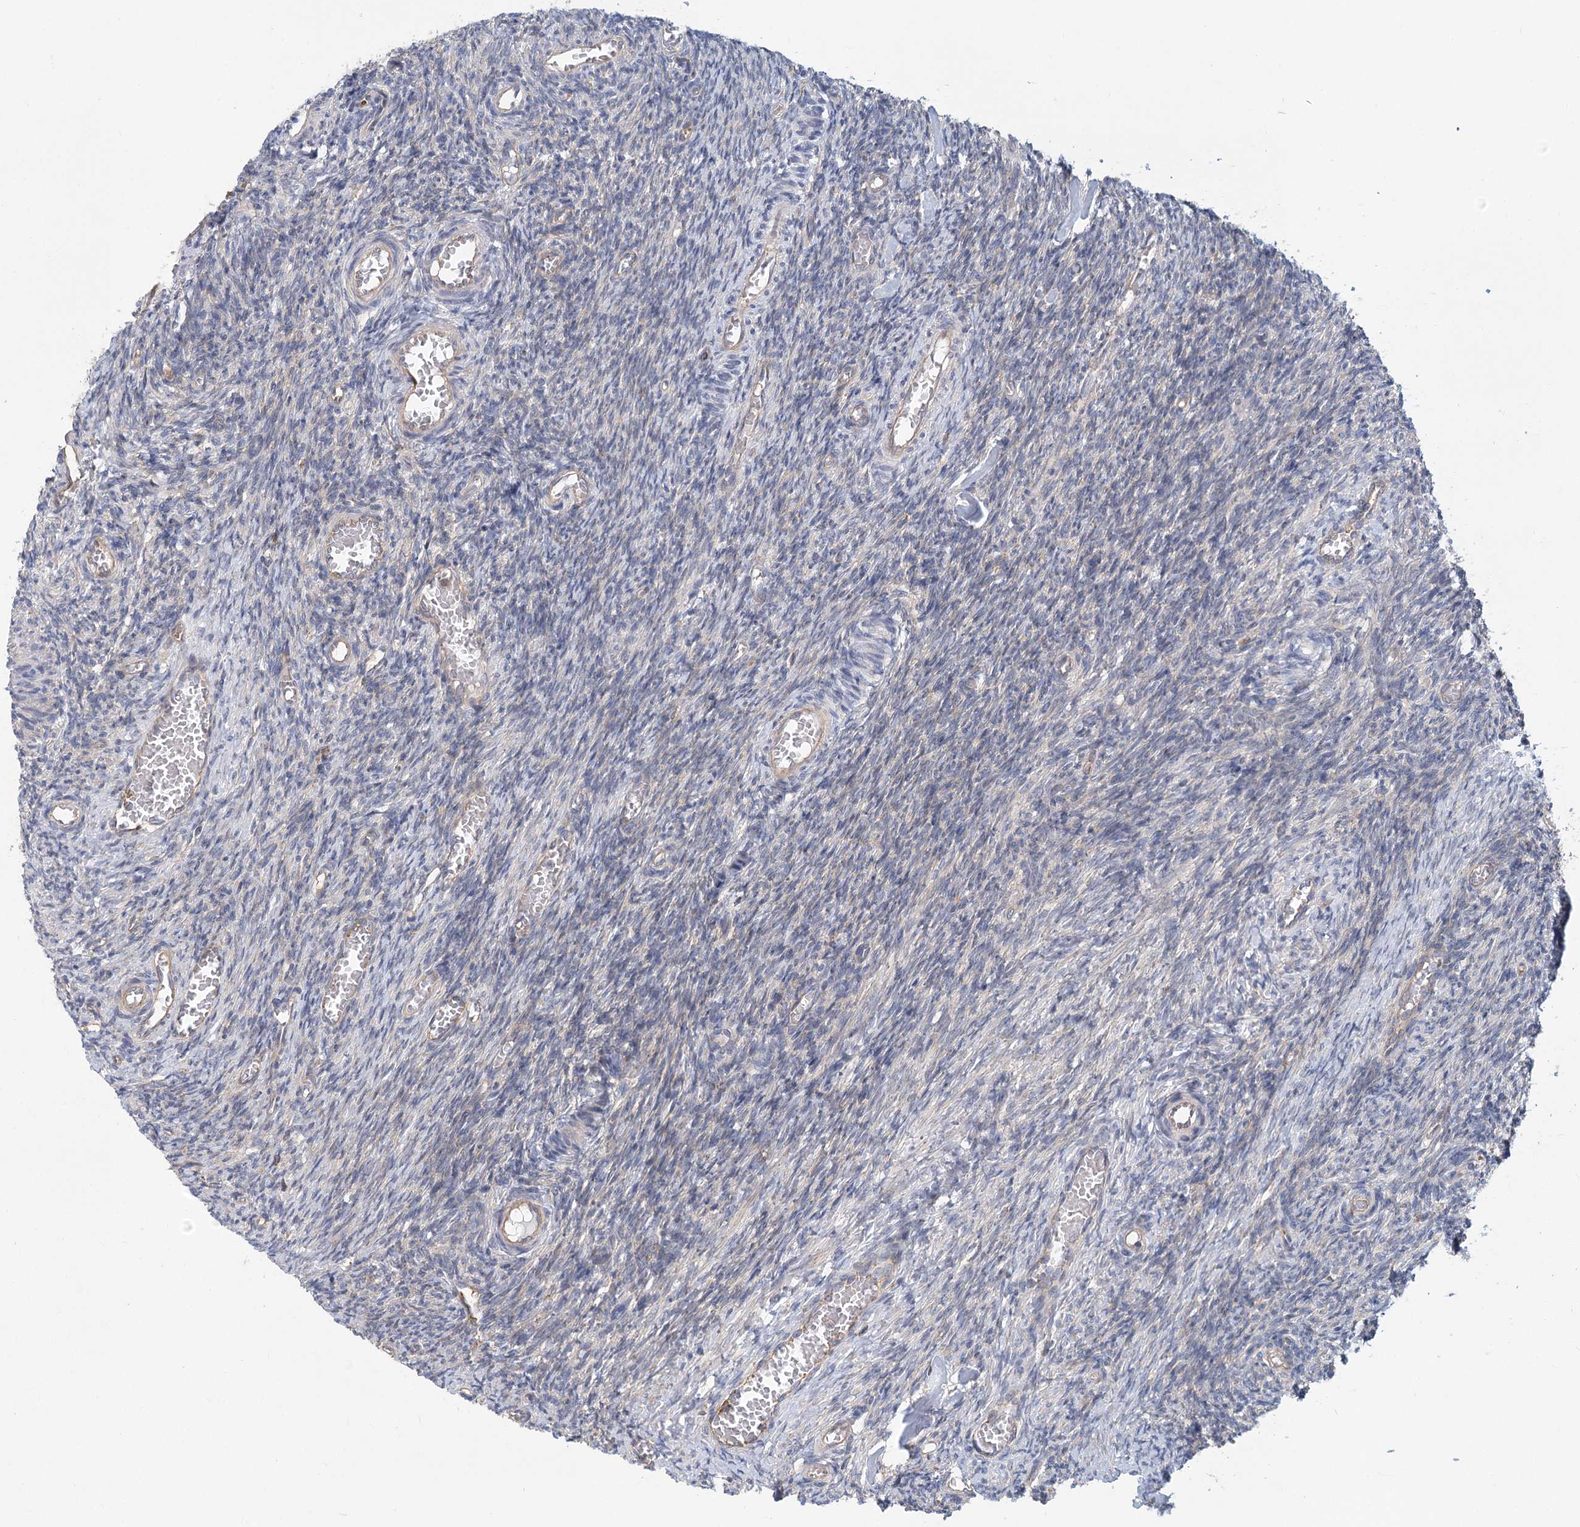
{"staining": {"intensity": "negative", "quantity": "none", "location": "none"}, "tissue": "ovary", "cell_type": "Ovarian stroma cells", "image_type": "normal", "snomed": [{"axis": "morphology", "description": "Normal tissue, NOS"}, {"axis": "topography", "description": "Ovary"}], "caption": "A photomicrograph of ovary stained for a protein reveals no brown staining in ovarian stroma cells.", "gene": "UMPS", "patient": {"sex": "female", "age": 27}}